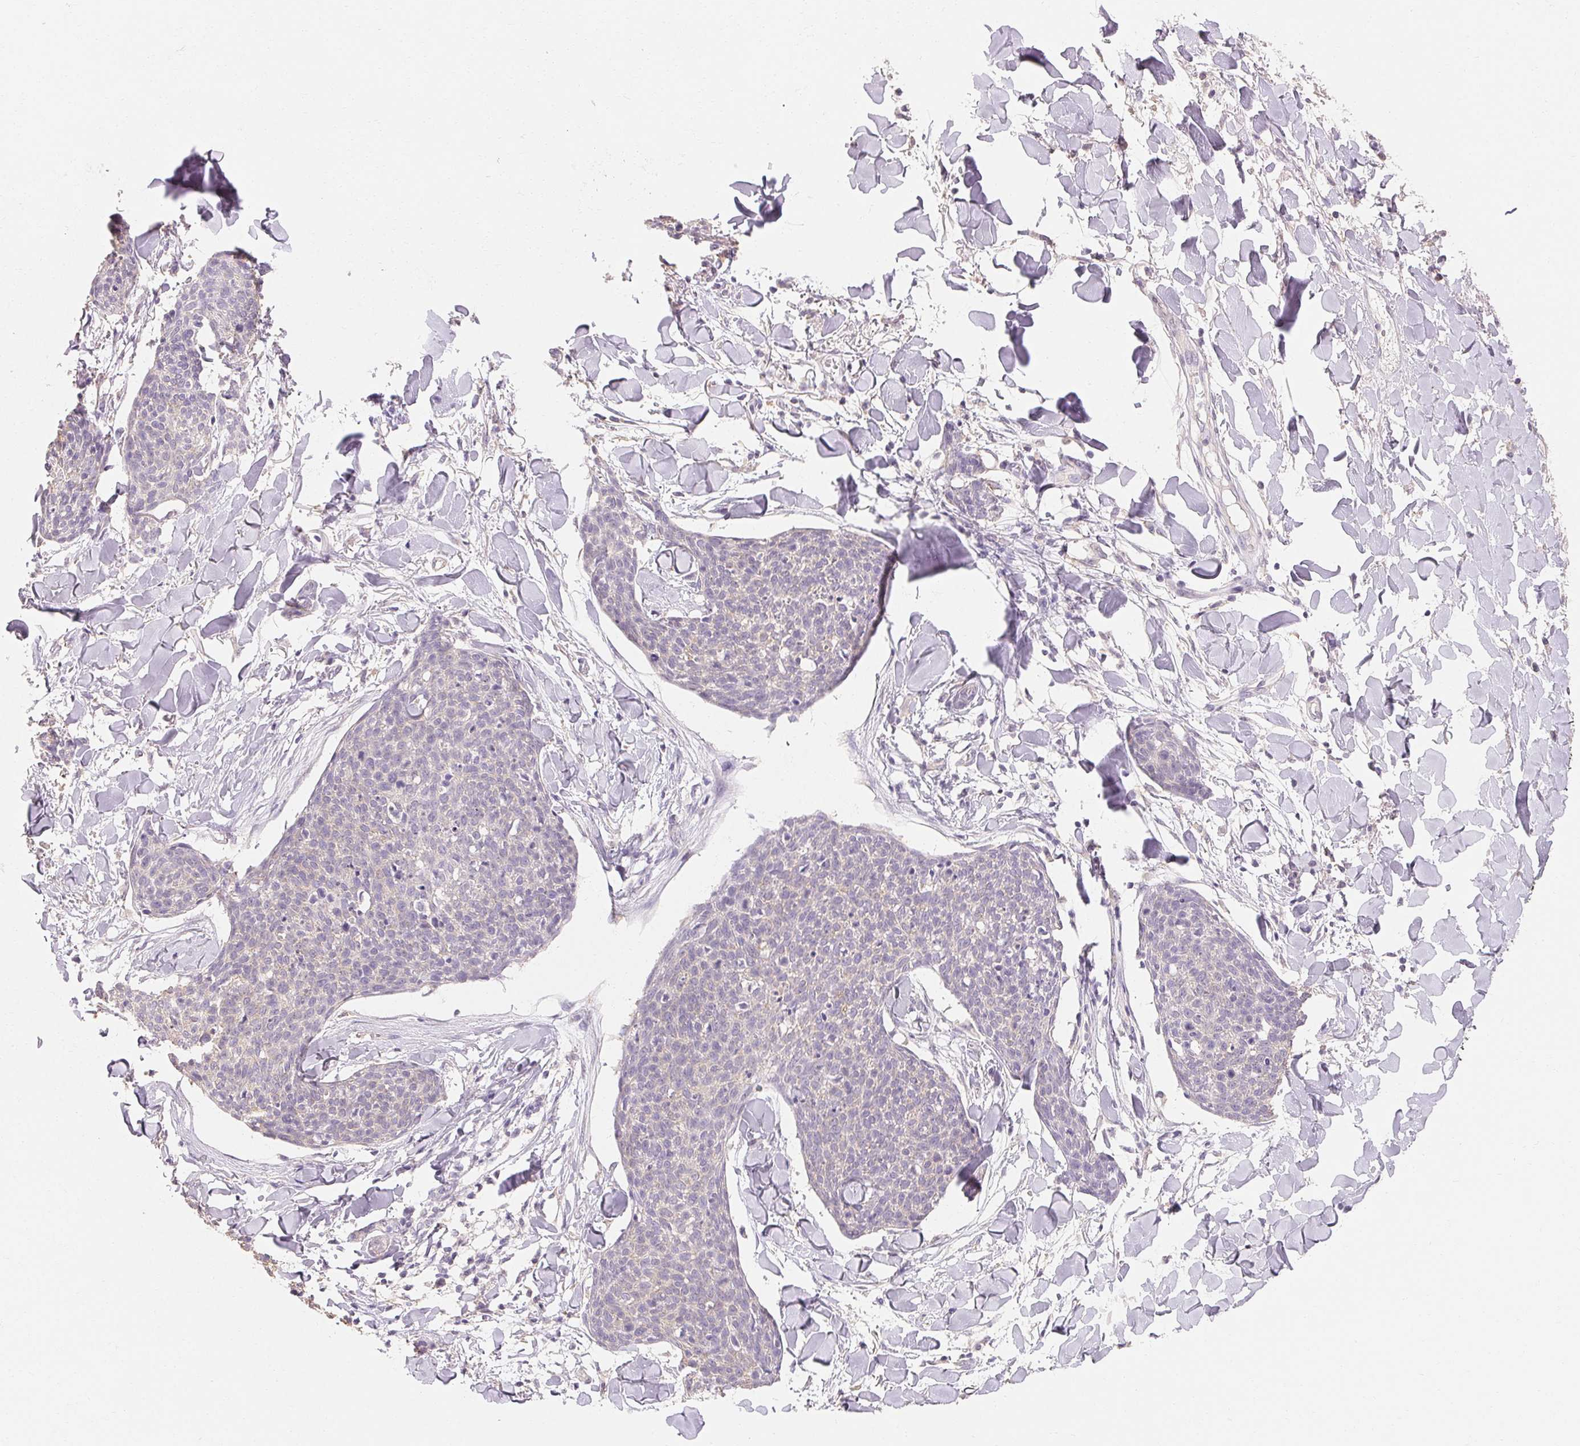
{"staining": {"intensity": "negative", "quantity": "none", "location": "none"}, "tissue": "skin cancer", "cell_type": "Tumor cells", "image_type": "cancer", "snomed": [{"axis": "morphology", "description": "Squamous cell carcinoma, NOS"}, {"axis": "topography", "description": "Skin"}, {"axis": "topography", "description": "Vulva"}], "caption": "Immunohistochemical staining of squamous cell carcinoma (skin) exhibits no significant expression in tumor cells.", "gene": "MAP7D2", "patient": {"sex": "female", "age": 75}}